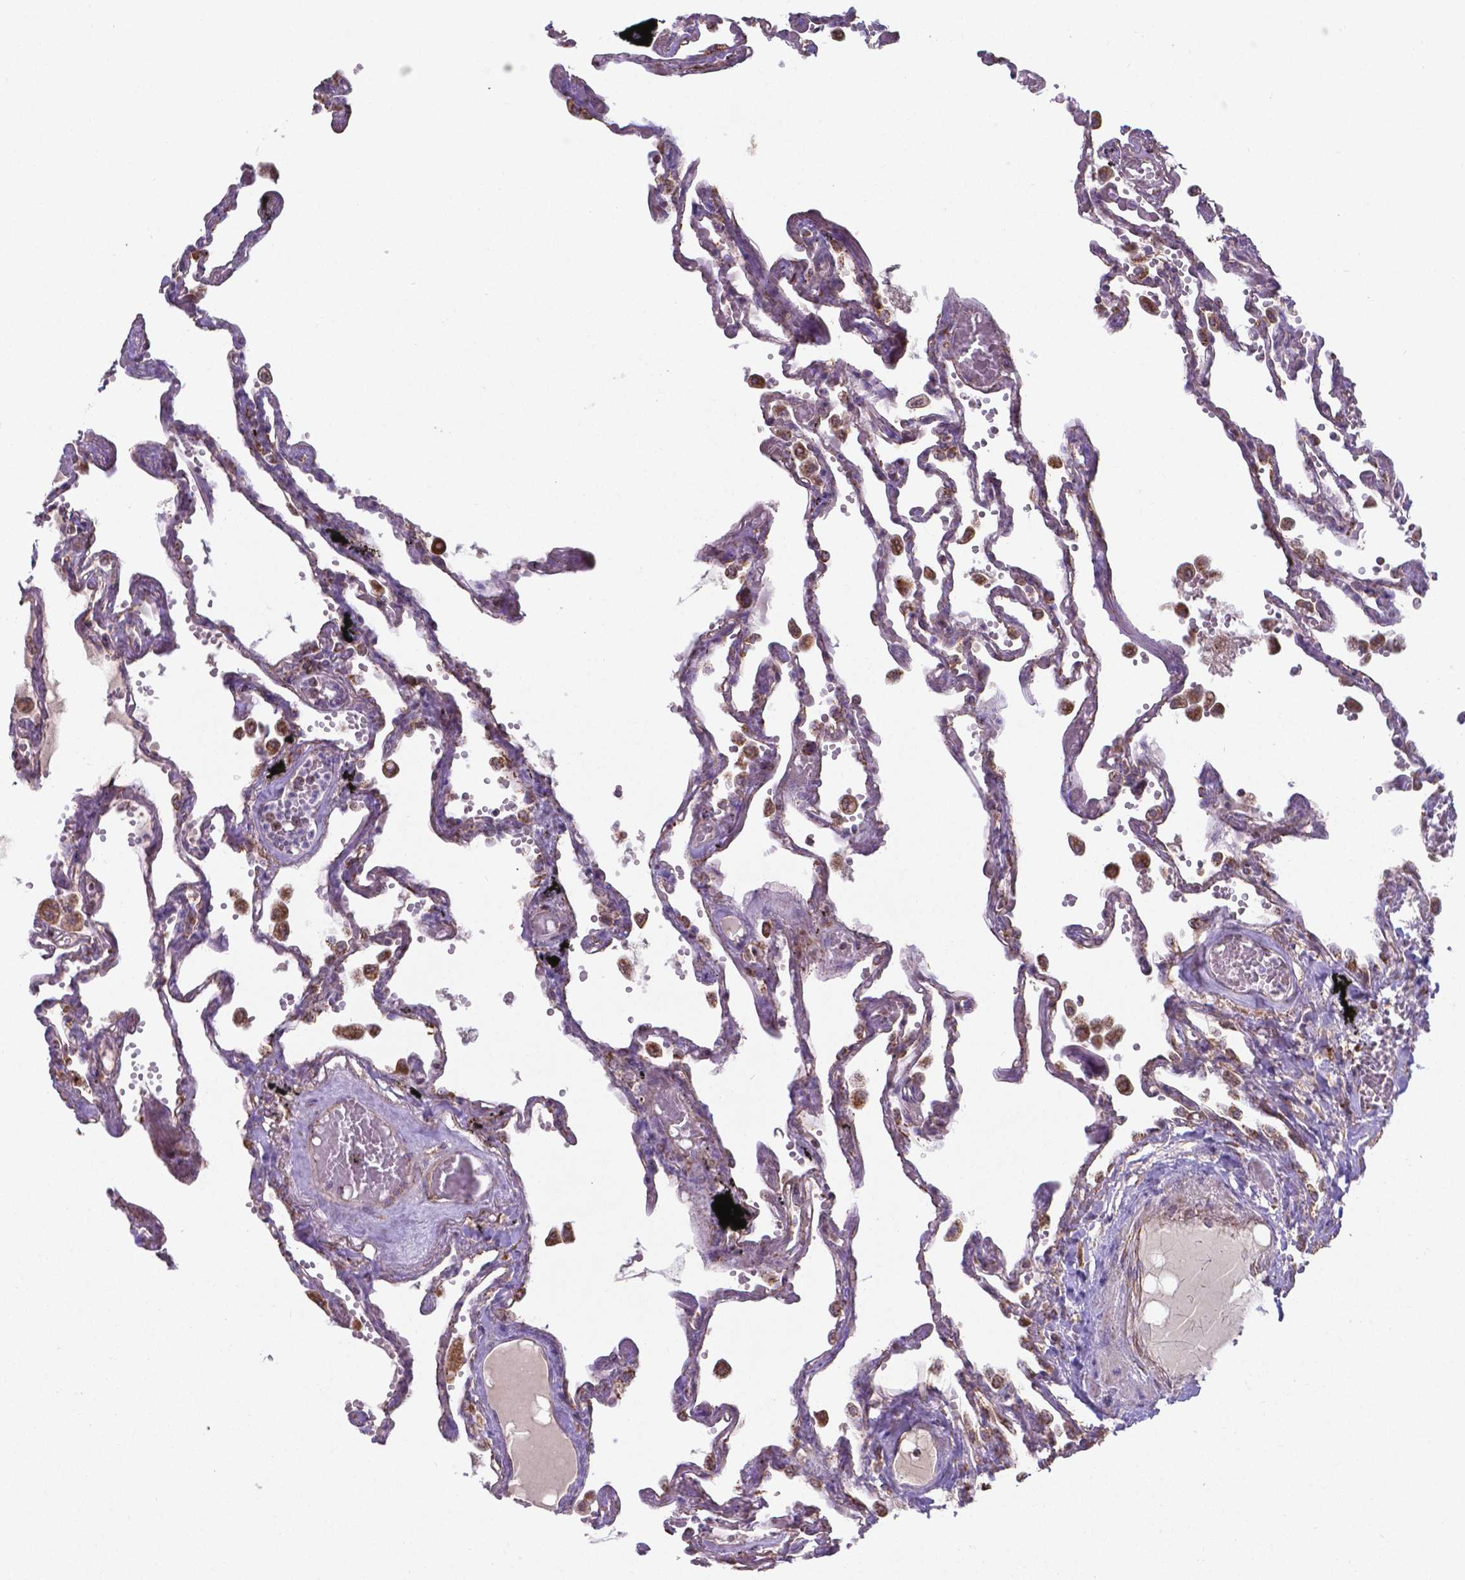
{"staining": {"intensity": "moderate", "quantity": "25%-75%", "location": "cytoplasmic/membranous"}, "tissue": "lung", "cell_type": "Alveolar cells", "image_type": "normal", "snomed": [{"axis": "morphology", "description": "Normal tissue, NOS"}, {"axis": "morphology", "description": "Adenocarcinoma, NOS"}, {"axis": "topography", "description": "Cartilage tissue"}, {"axis": "topography", "description": "Lung"}], "caption": "Brown immunohistochemical staining in benign lung reveals moderate cytoplasmic/membranous expression in about 25%-75% of alveolar cells. The staining was performed using DAB to visualize the protein expression in brown, while the nuclei were stained in blue with hematoxylin (Magnification: 20x).", "gene": "FAM114A1", "patient": {"sex": "female", "age": 67}}